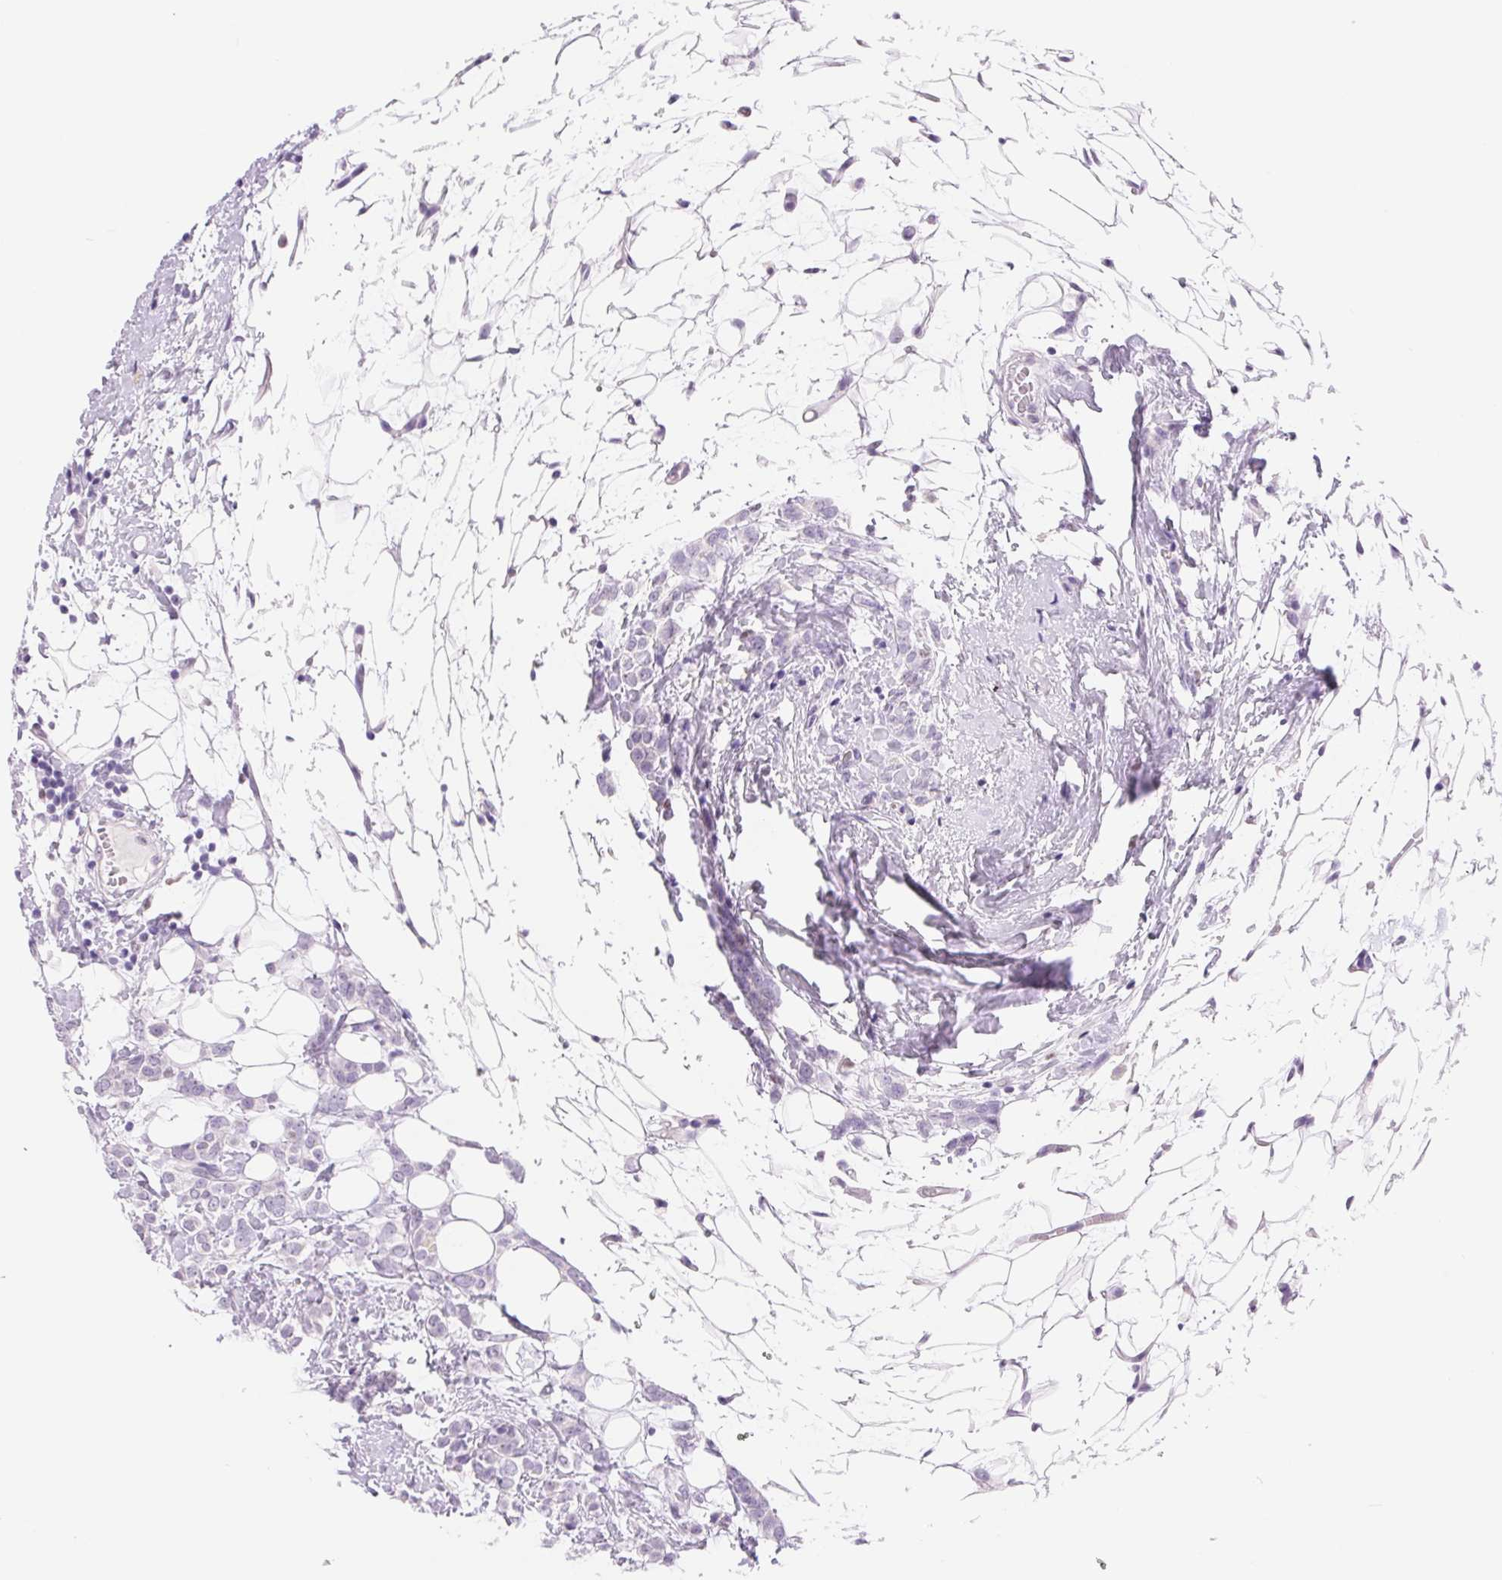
{"staining": {"intensity": "negative", "quantity": "none", "location": "none"}, "tissue": "breast cancer", "cell_type": "Tumor cells", "image_type": "cancer", "snomed": [{"axis": "morphology", "description": "Lobular carcinoma"}, {"axis": "topography", "description": "Breast"}], "caption": "DAB immunohistochemical staining of breast lobular carcinoma displays no significant expression in tumor cells. (DAB (3,3'-diaminobenzidine) IHC, high magnification).", "gene": "ASGR2", "patient": {"sex": "female", "age": 49}}